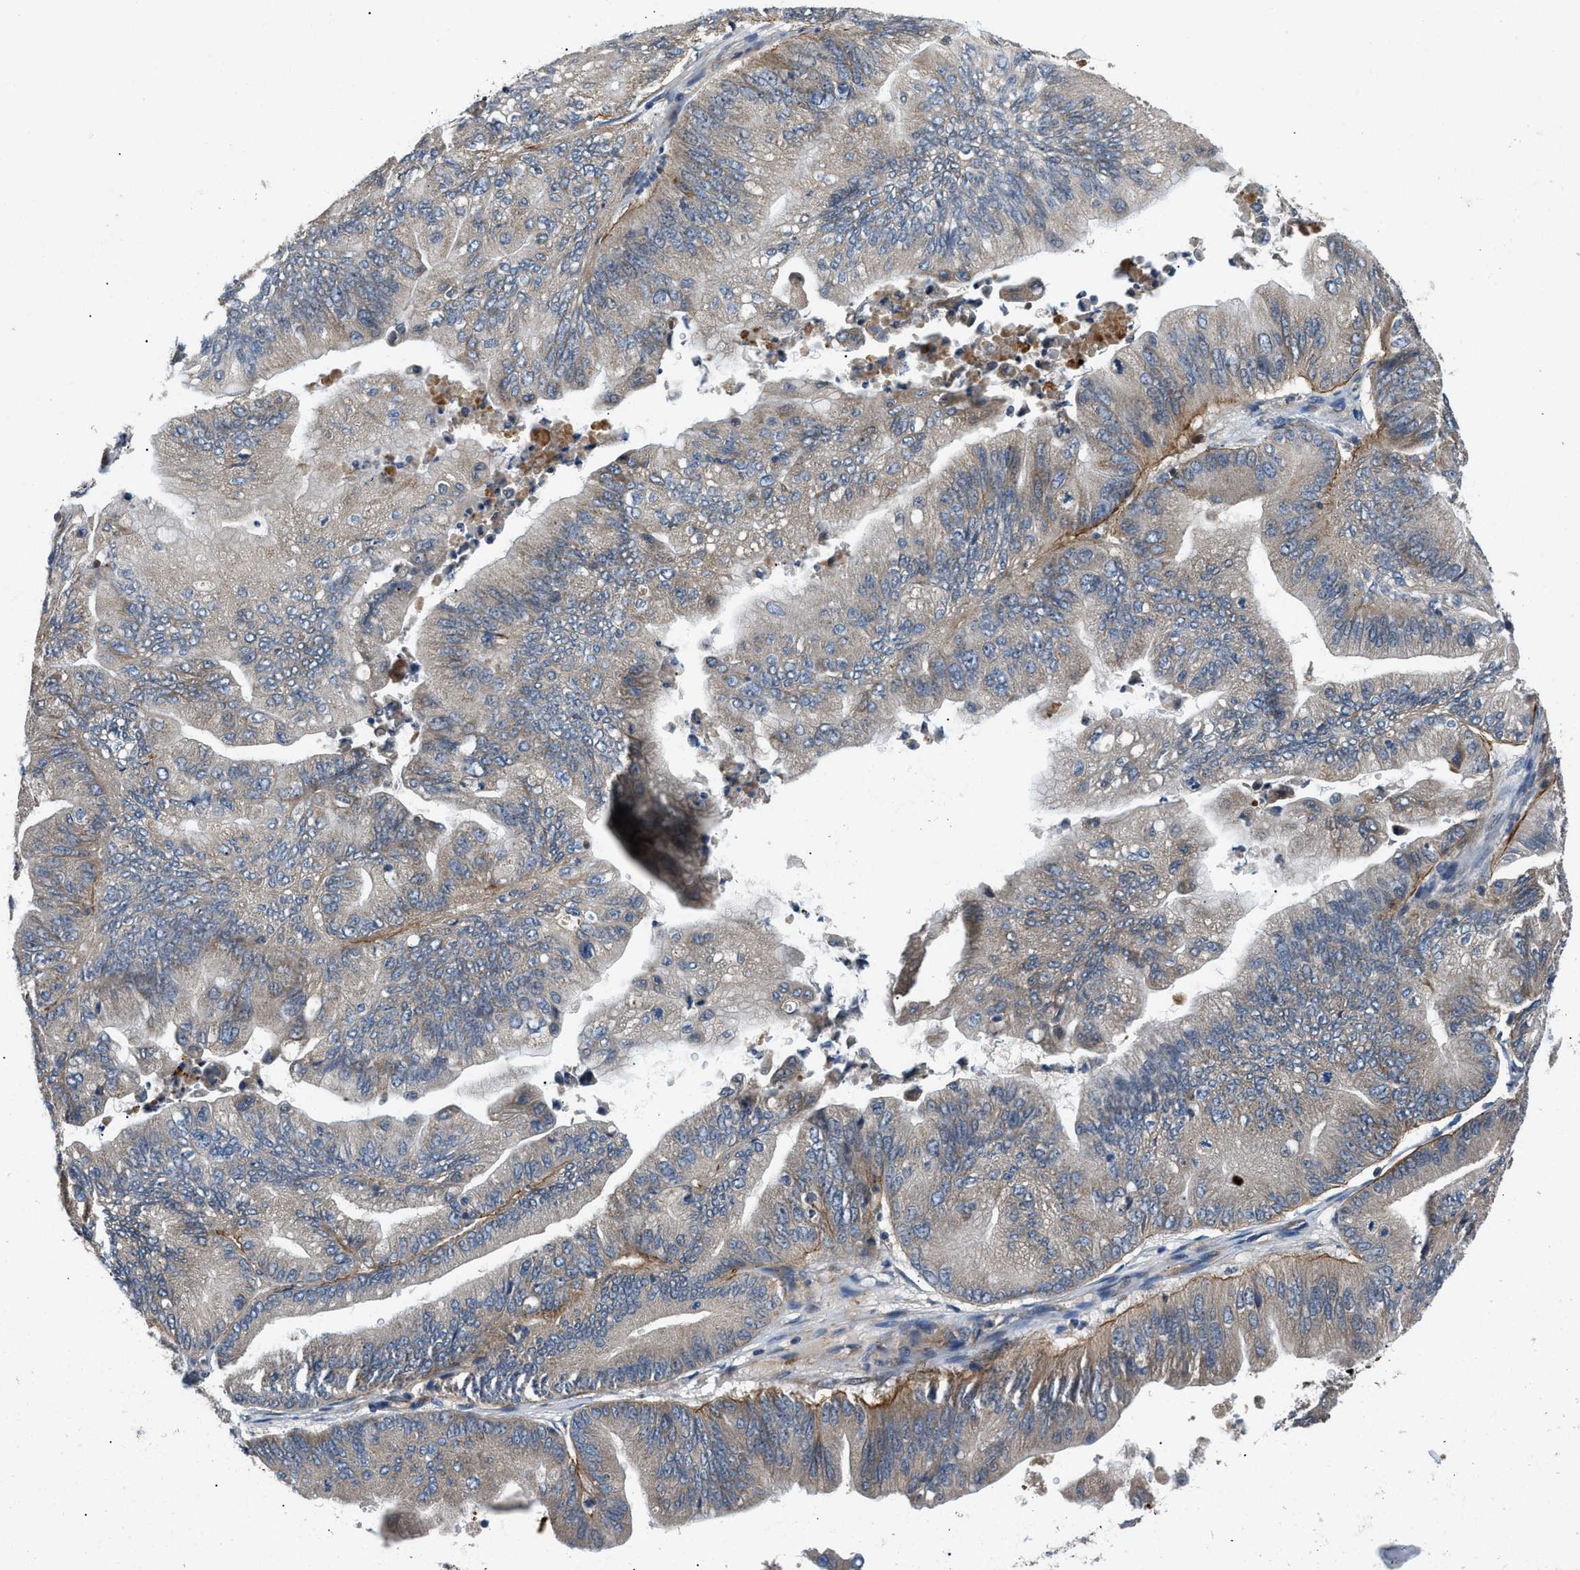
{"staining": {"intensity": "weak", "quantity": ">75%", "location": "cytoplasmic/membranous"}, "tissue": "ovarian cancer", "cell_type": "Tumor cells", "image_type": "cancer", "snomed": [{"axis": "morphology", "description": "Cystadenocarcinoma, mucinous, NOS"}, {"axis": "topography", "description": "Ovary"}], "caption": "The histopathology image reveals a brown stain indicating the presence of a protein in the cytoplasmic/membranous of tumor cells in ovarian cancer (mucinous cystadenocarcinoma). (Brightfield microscopy of DAB IHC at high magnification).", "gene": "ZNF599", "patient": {"sex": "female", "age": 61}}